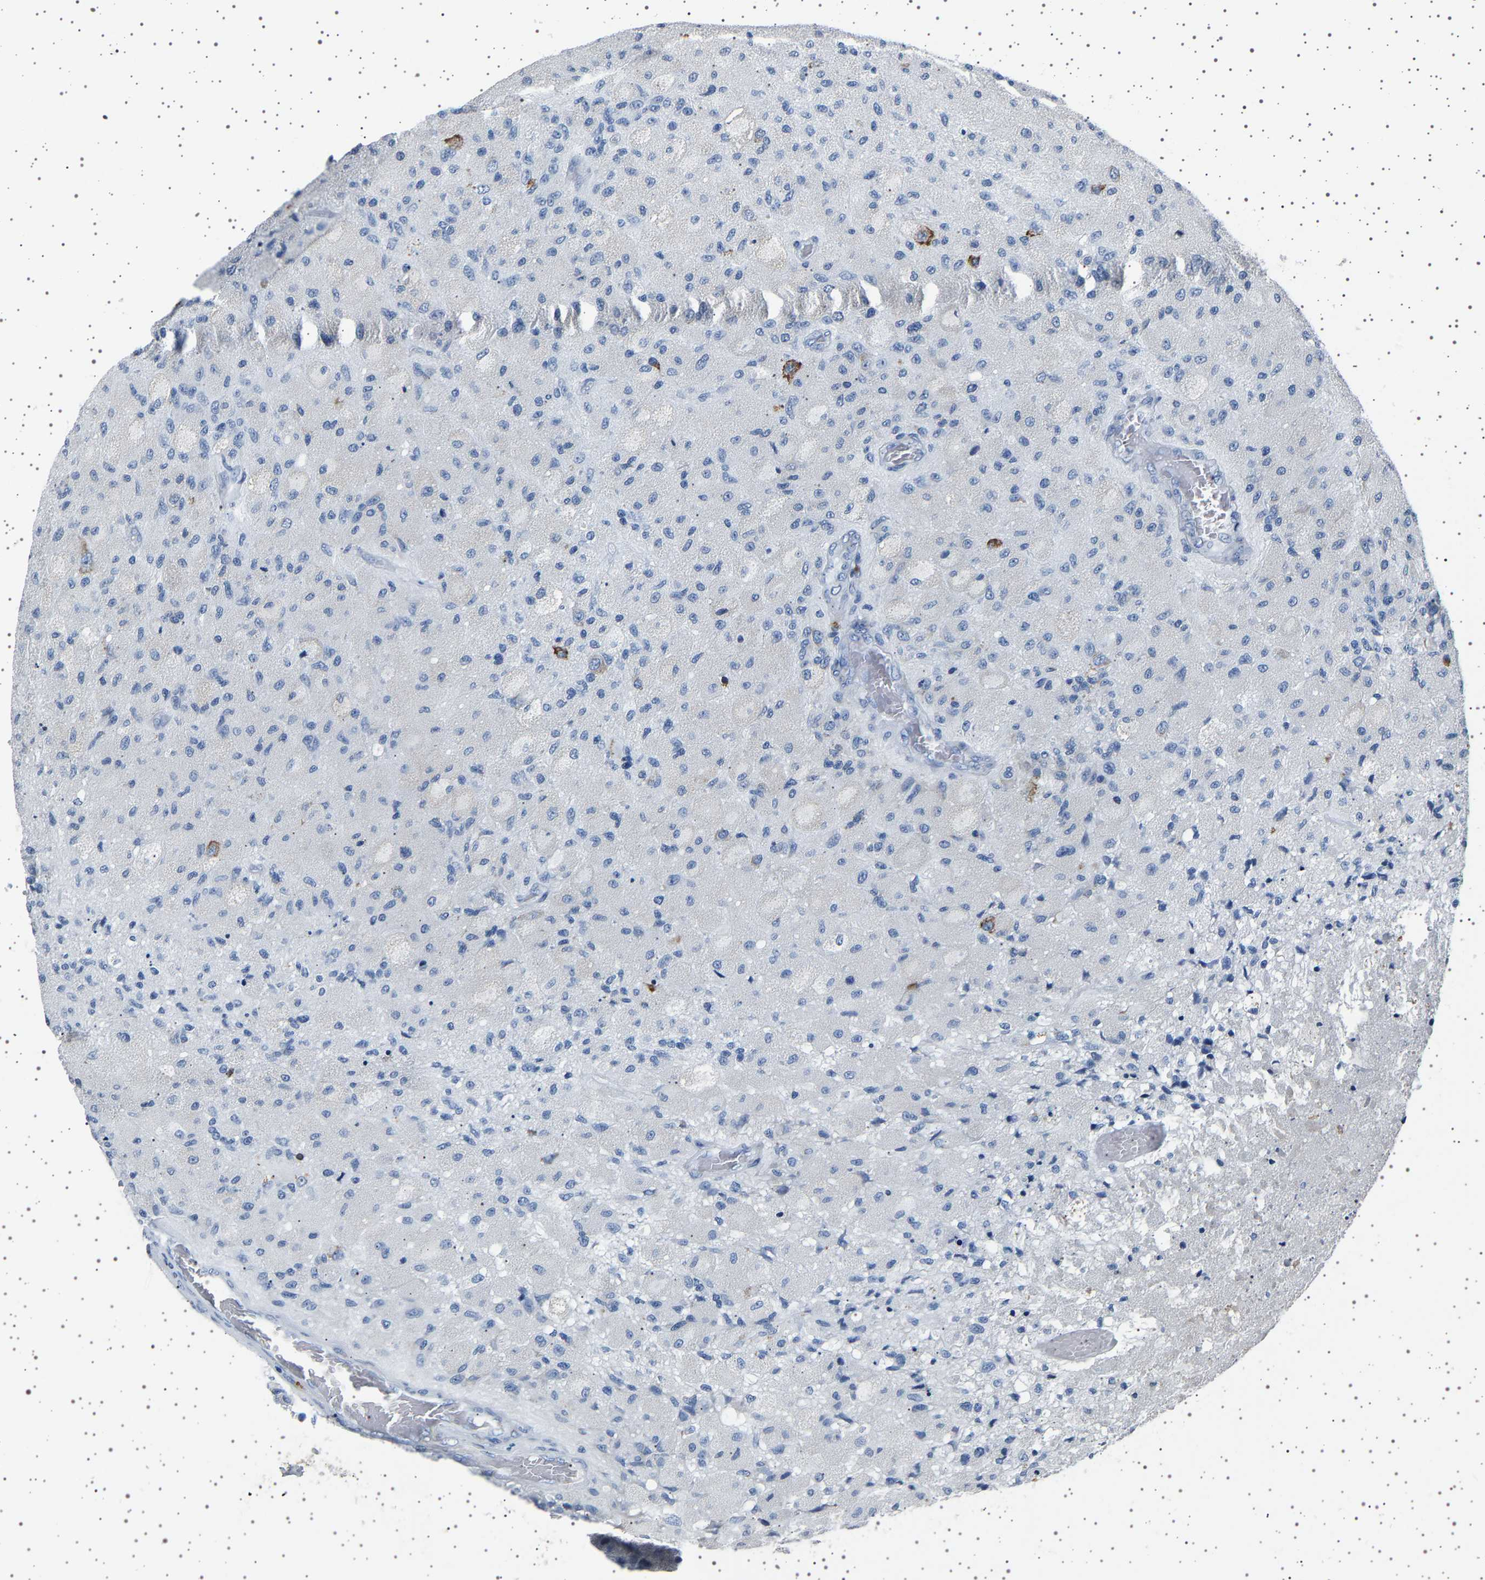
{"staining": {"intensity": "negative", "quantity": "none", "location": "none"}, "tissue": "glioma", "cell_type": "Tumor cells", "image_type": "cancer", "snomed": [{"axis": "morphology", "description": "Normal tissue, NOS"}, {"axis": "morphology", "description": "Glioma, malignant, High grade"}, {"axis": "topography", "description": "Cerebral cortex"}], "caption": "Glioma stained for a protein using IHC displays no positivity tumor cells.", "gene": "FTCD", "patient": {"sex": "male", "age": 77}}